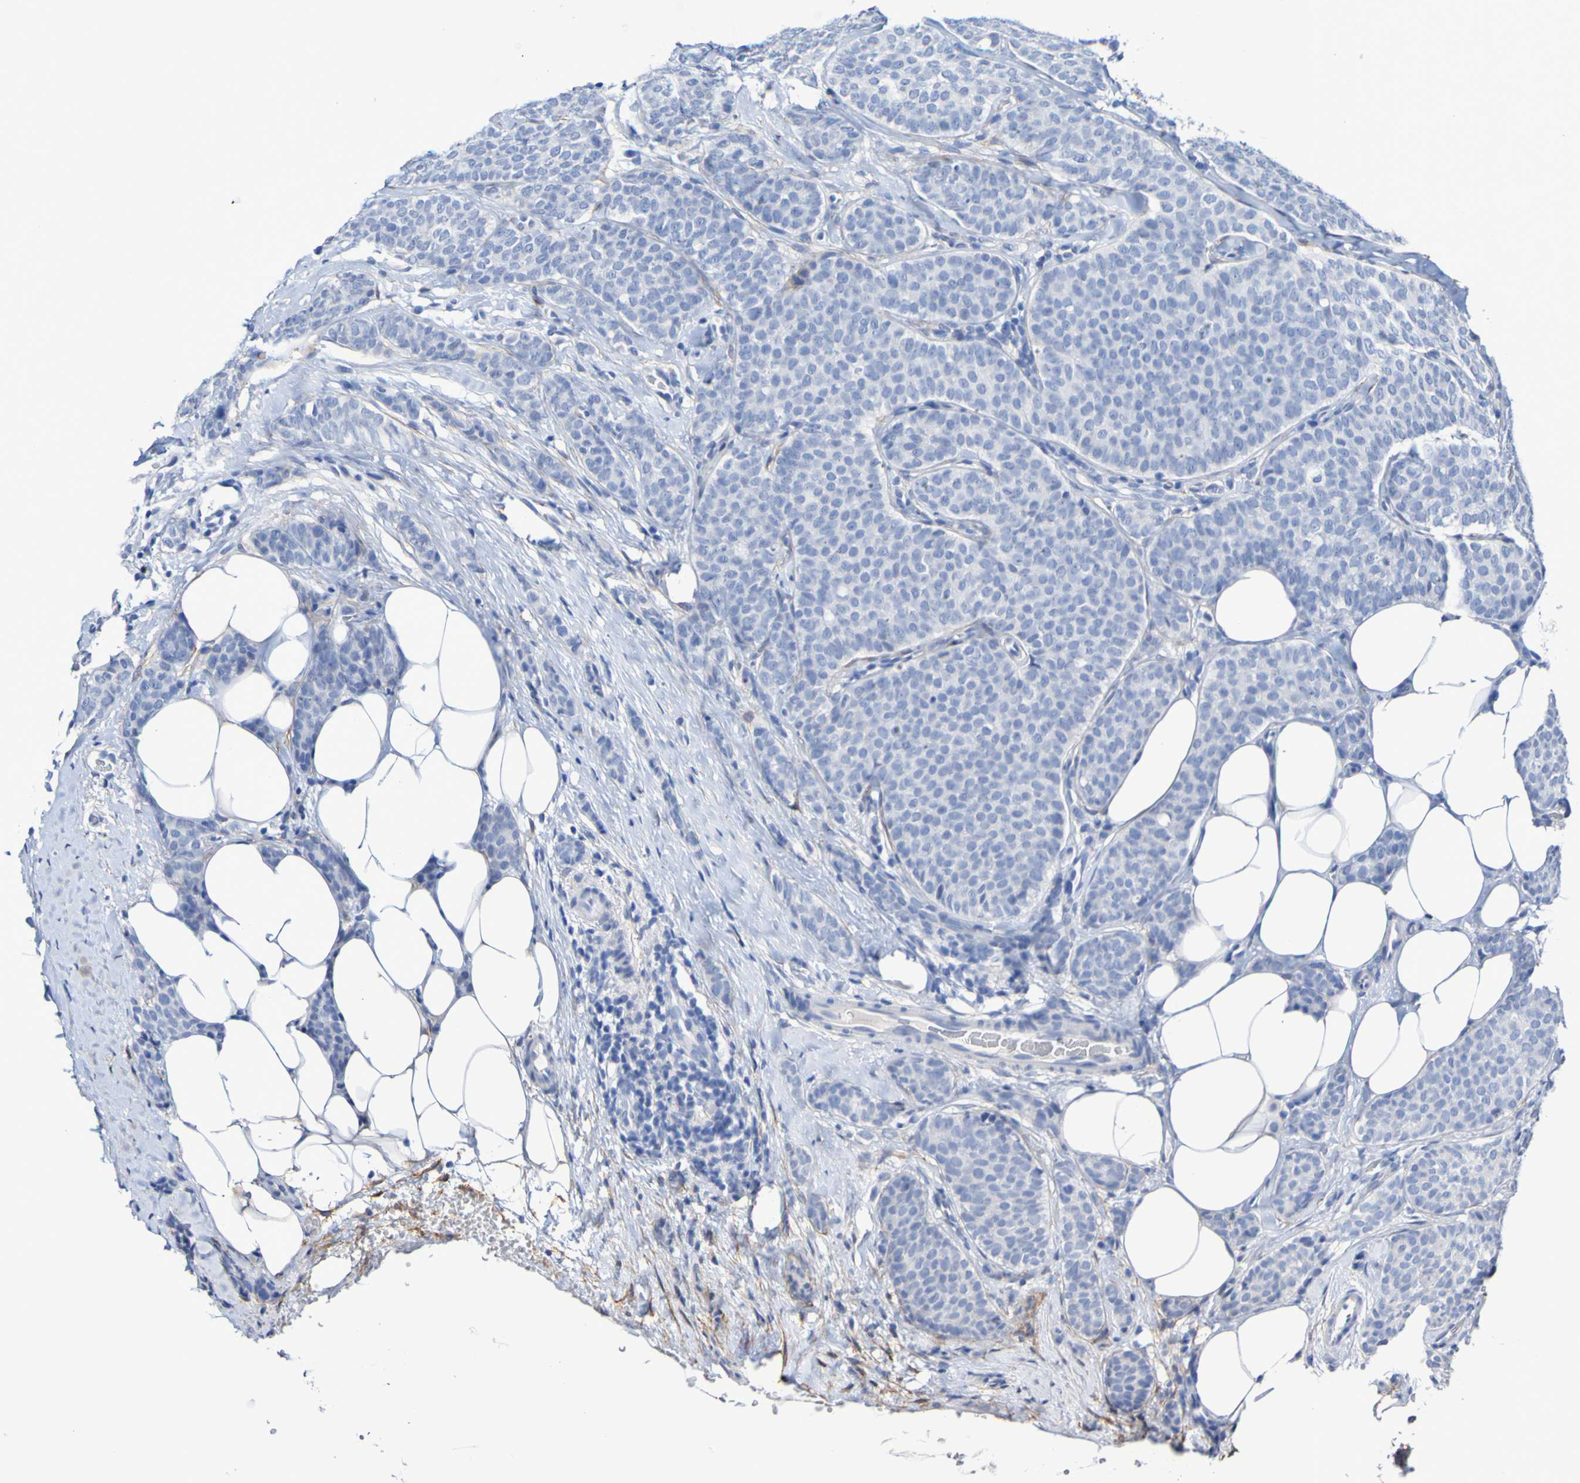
{"staining": {"intensity": "negative", "quantity": "none", "location": "none"}, "tissue": "breast cancer", "cell_type": "Tumor cells", "image_type": "cancer", "snomed": [{"axis": "morphology", "description": "Lobular carcinoma"}, {"axis": "topography", "description": "Skin"}, {"axis": "topography", "description": "Breast"}], "caption": "IHC of human lobular carcinoma (breast) reveals no staining in tumor cells.", "gene": "SGCB", "patient": {"sex": "female", "age": 46}}